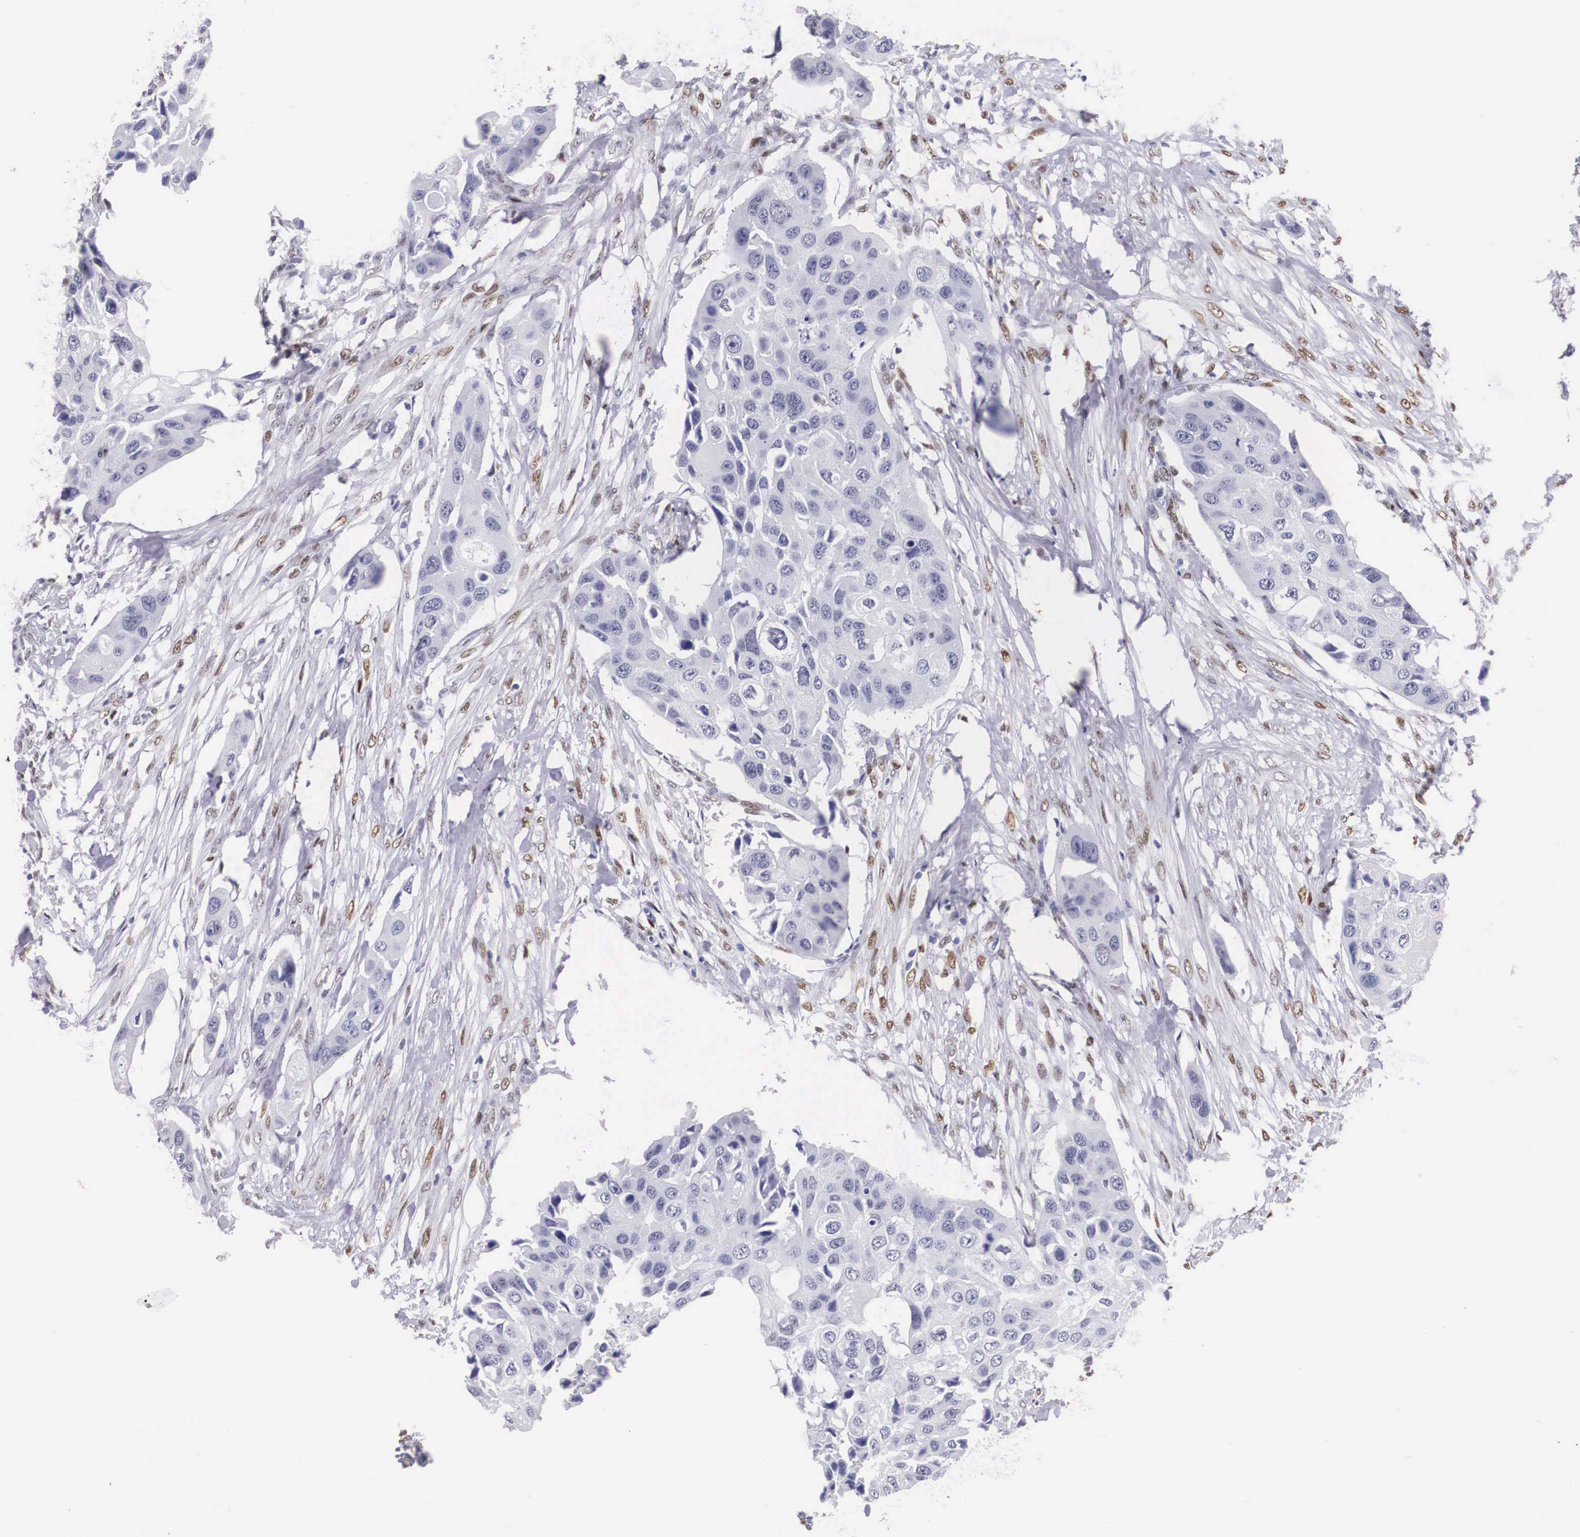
{"staining": {"intensity": "weak", "quantity": "<25%", "location": "nuclear"}, "tissue": "urothelial cancer", "cell_type": "Tumor cells", "image_type": "cancer", "snomed": [{"axis": "morphology", "description": "Urothelial carcinoma, High grade"}, {"axis": "topography", "description": "Urinary bladder"}], "caption": "Tumor cells are negative for protein expression in human urothelial carcinoma (high-grade).", "gene": "KHDRBS3", "patient": {"sex": "male", "age": 55}}